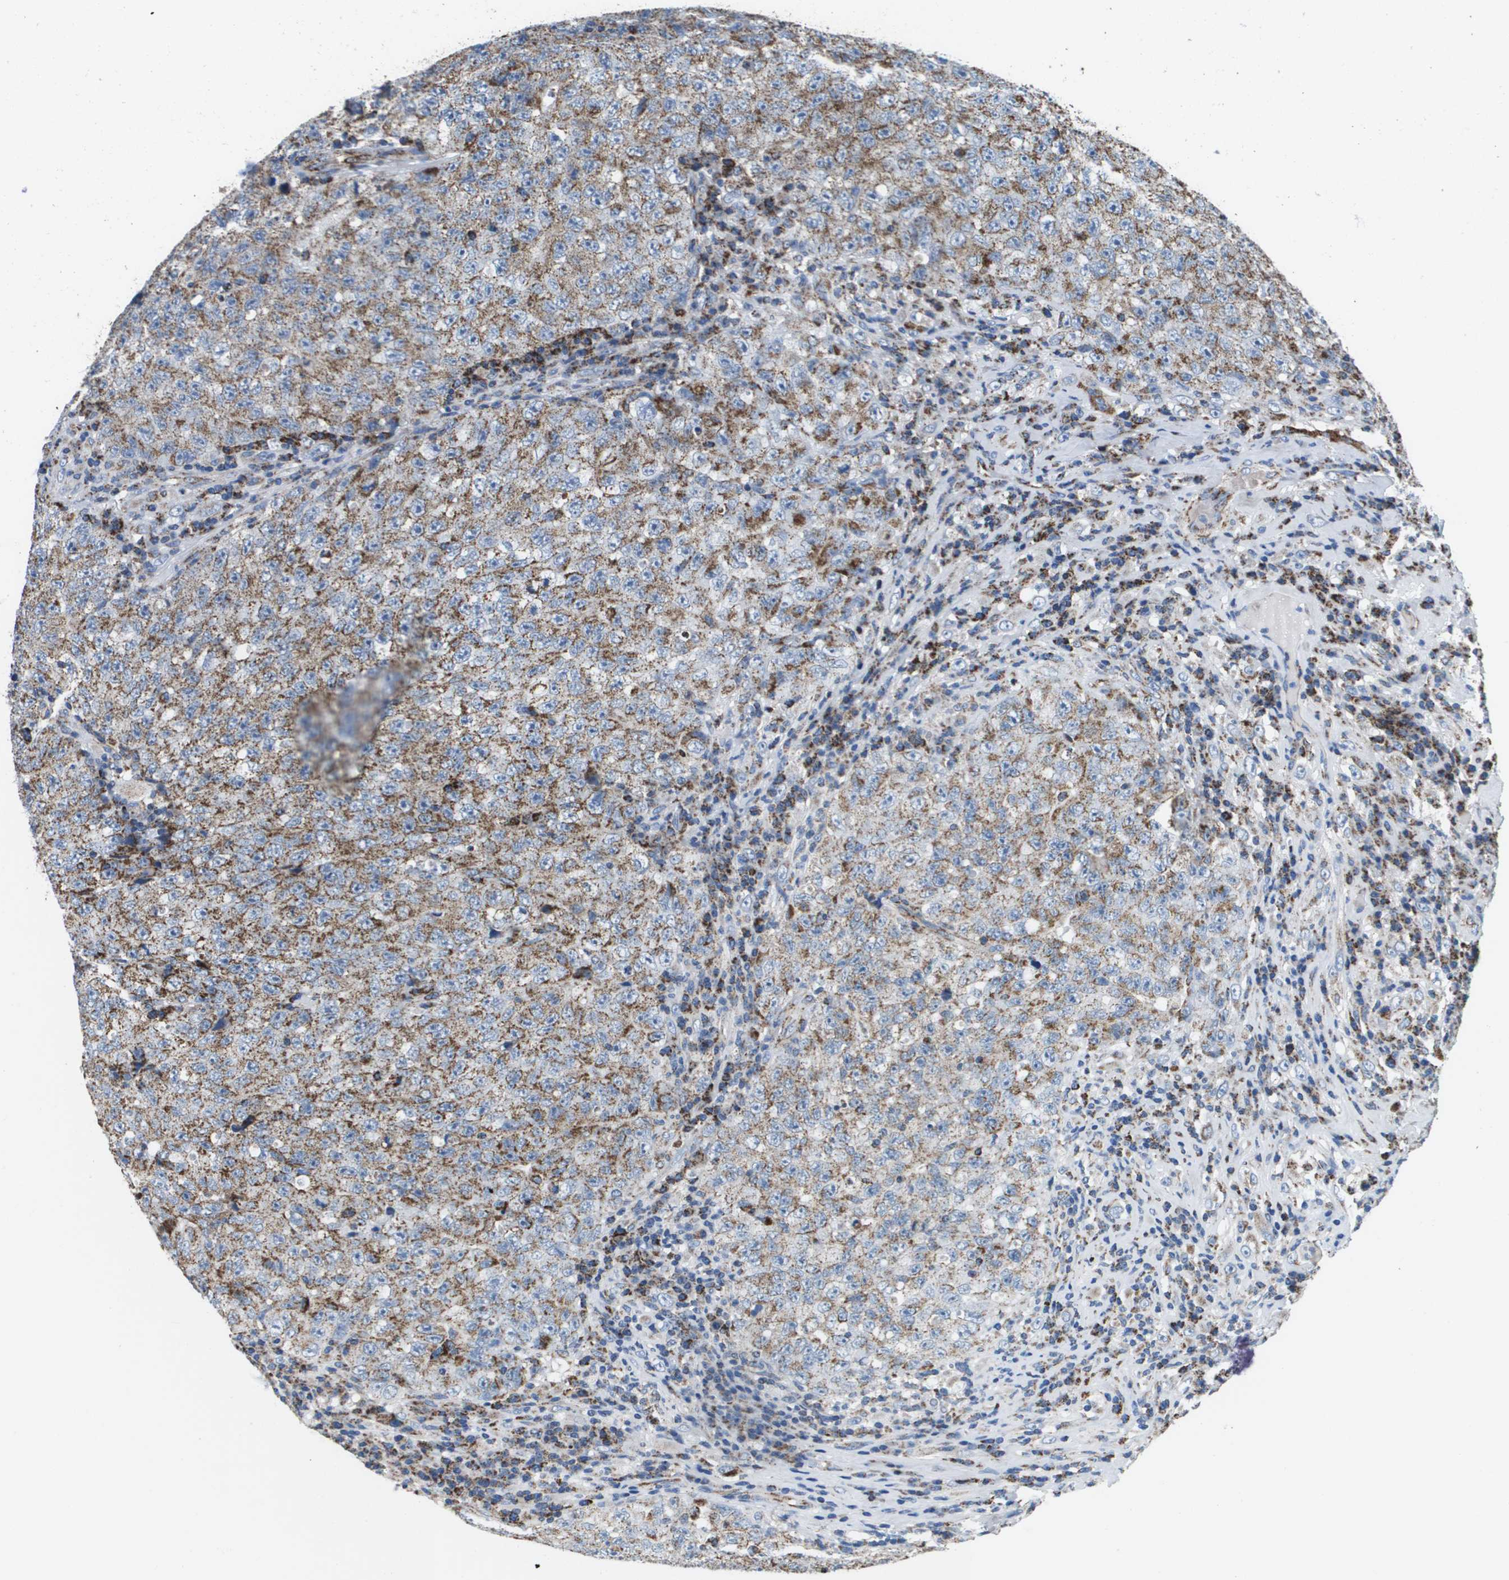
{"staining": {"intensity": "strong", "quantity": "25%-75%", "location": "cytoplasmic/membranous"}, "tissue": "testis cancer", "cell_type": "Tumor cells", "image_type": "cancer", "snomed": [{"axis": "morphology", "description": "Necrosis, NOS"}, {"axis": "morphology", "description": "Carcinoma, Embryonal, NOS"}, {"axis": "topography", "description": "Testis"}], "caption": "A high-resolution photomicrograph shows IHC staining of testis embryonal carcinoma, which reveals strong cytoplasmic/membranous staining in about 25%-75% of tumor cells.", "gene": "ATP5F1B", "patient": {"sex": "male", "age": 19}}